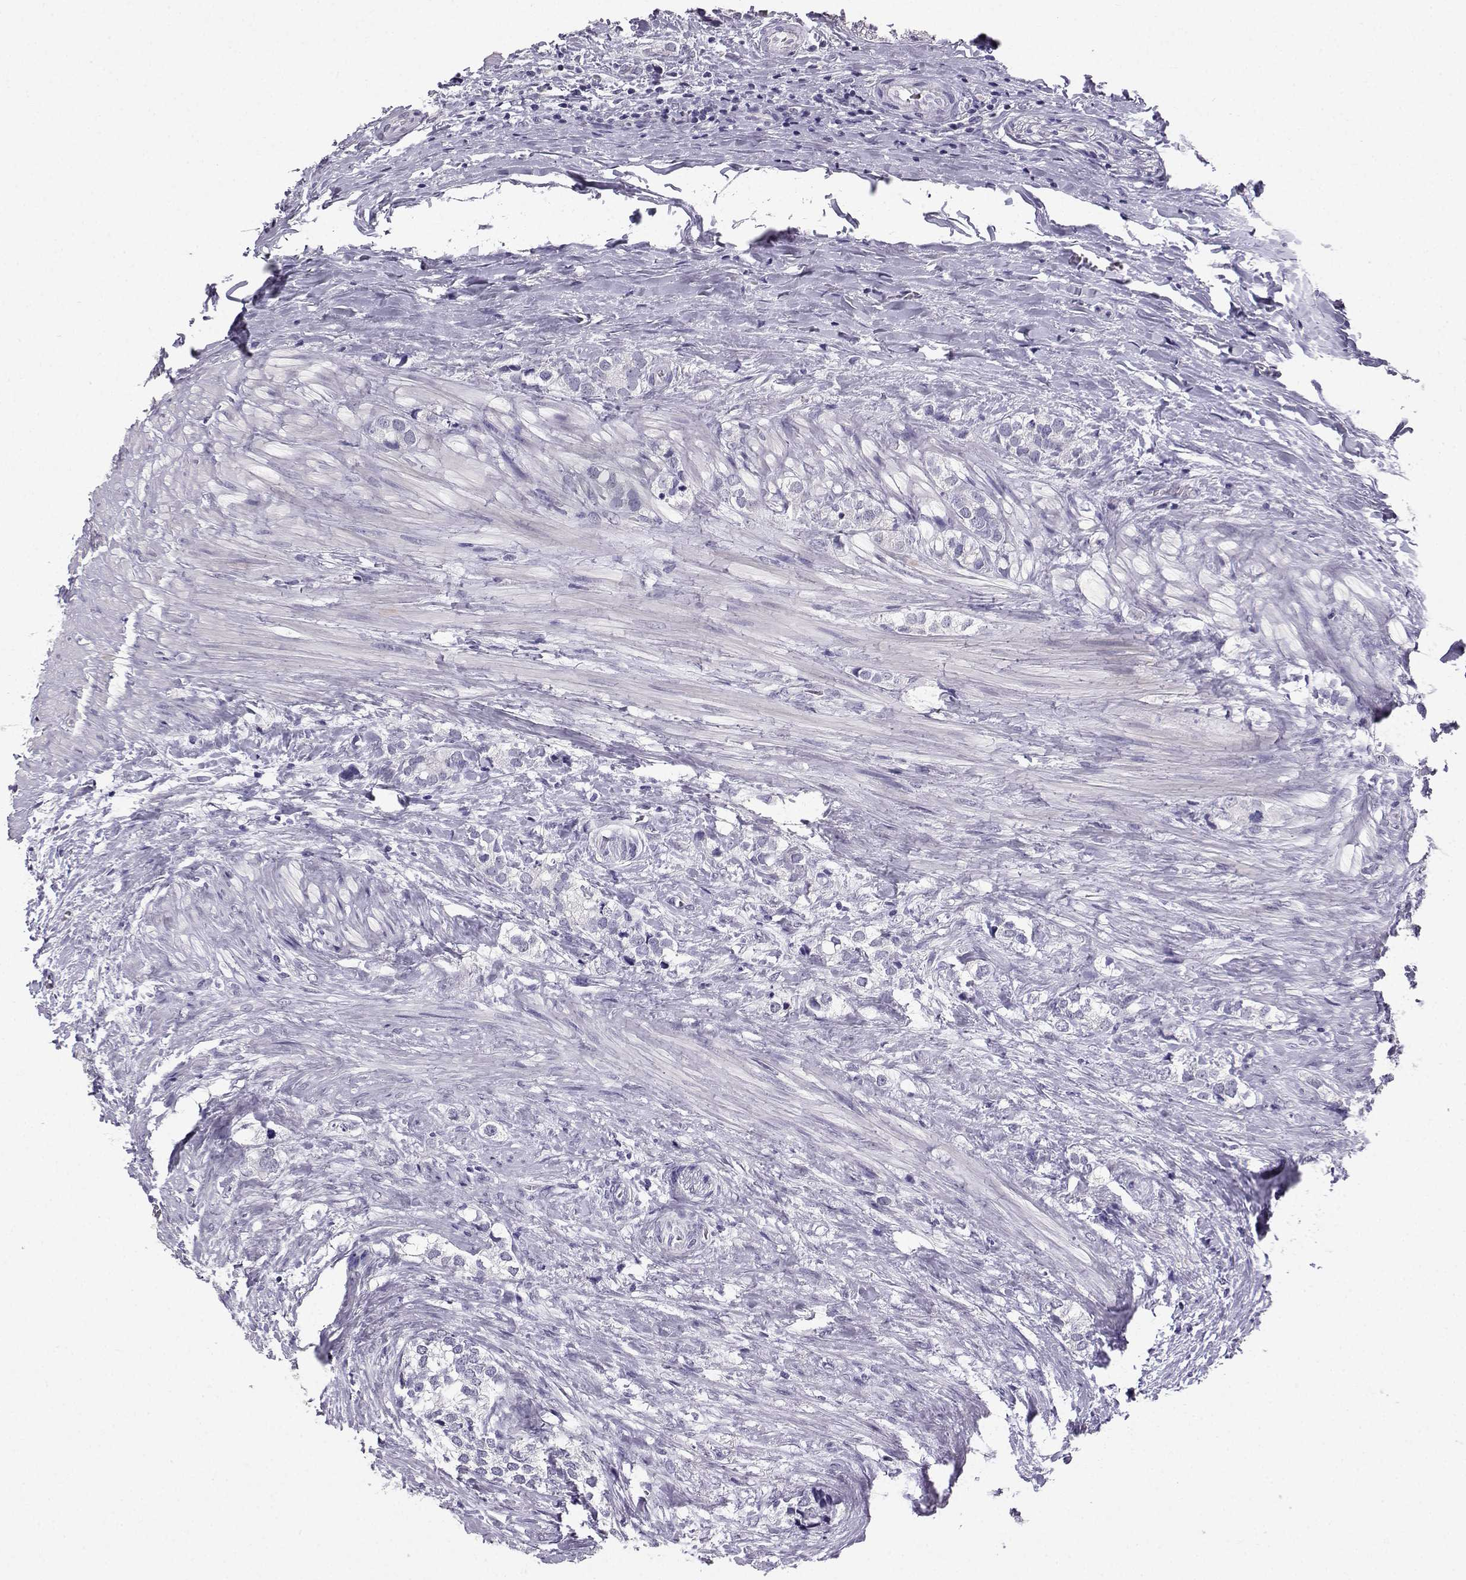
{"staining": {"intensity": "negative", "quantity": "none", "location": "none"}, "tissue": "prostate cancer", "cell_type": "Tumor cells", "image_type": "cancer", "snomed": [{"axis": "morphology", "description": "Adenocarcinoma, NOS"}, {"axis": "topography", "description": "Prostate and seminal vesicle, NOS"}], "caption": "This is a image of IHC staining of prostate adenocarcinoma, which shows no staining in tumor cells. (DAB IHC visualized using brightfield microscopy, high magnification).", "gene": "TBR1", "patient": {"sex": "male", "age": 63}}